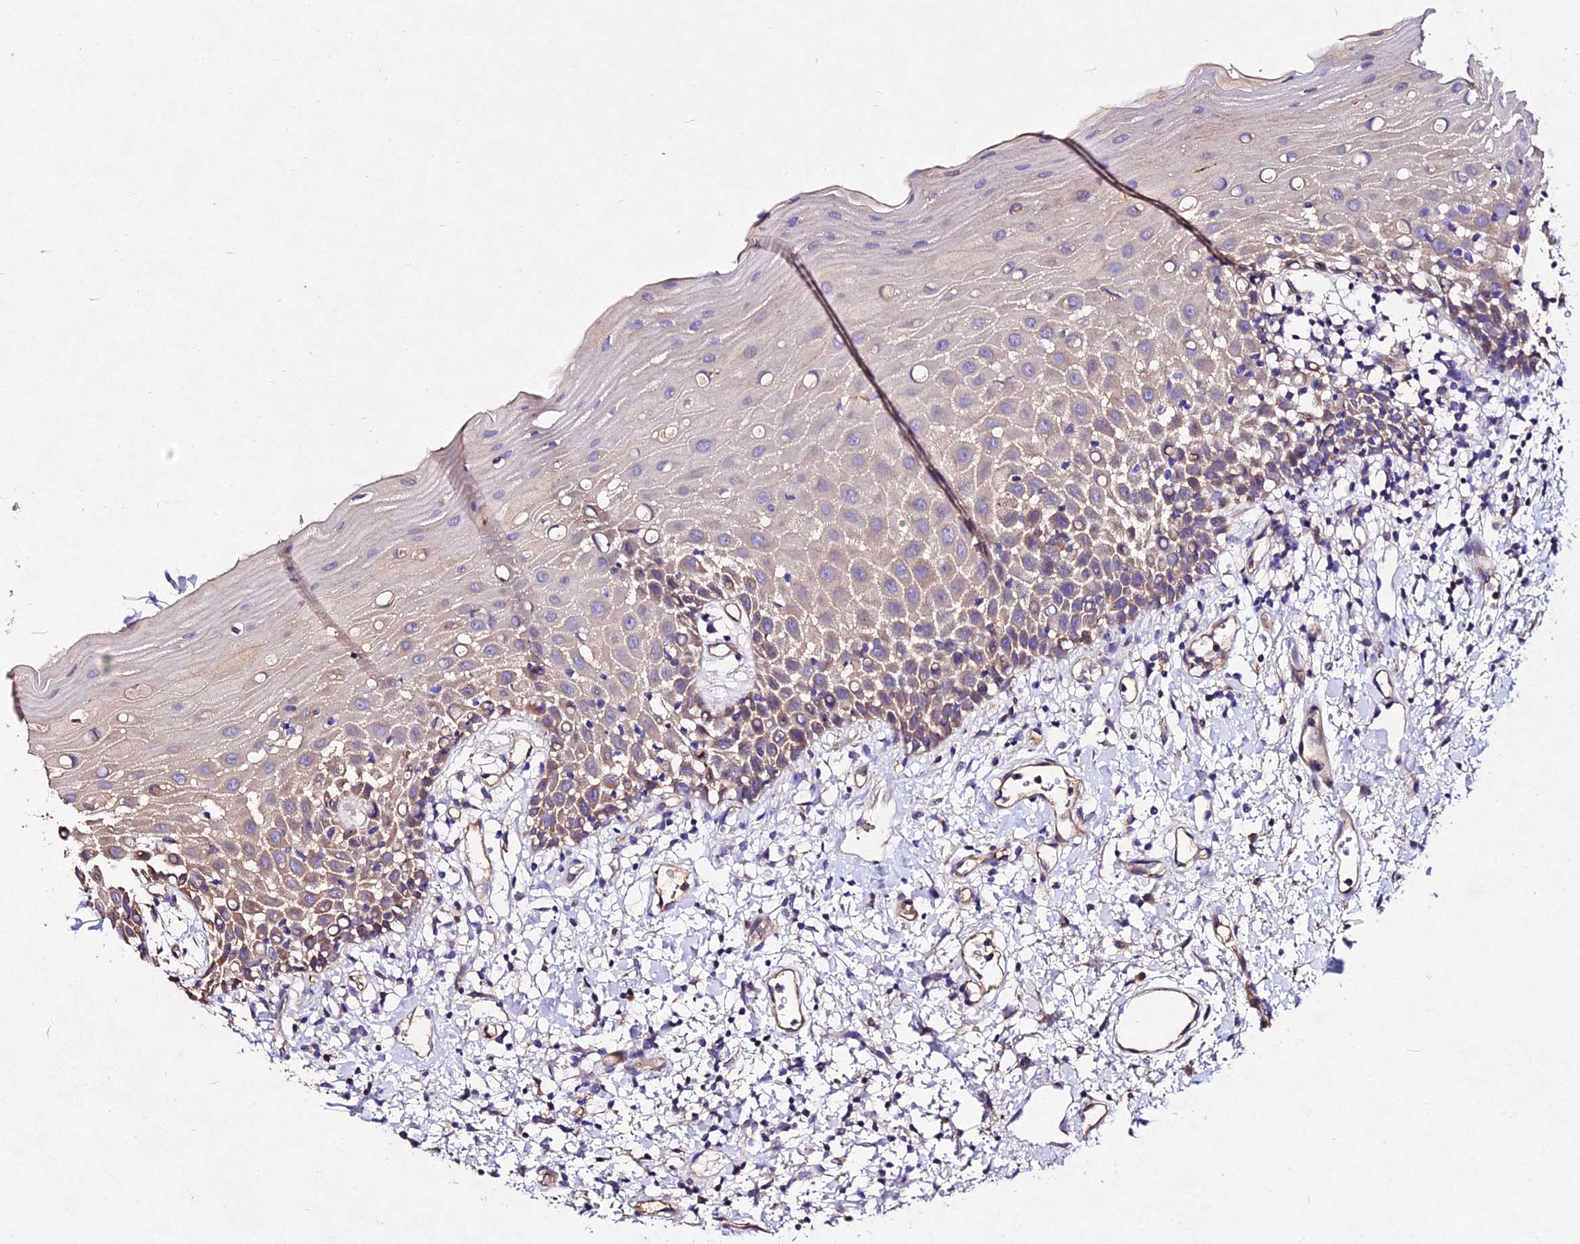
{"staining": {"intensity": "moderate", "quantity": "25%-75%", "location": "cytoplasmic/membranous"}, "tissue": "oral mucosa", "cell_type": "Squamous epithelial cells", "image_type": "normal", "snomed": [{"axis": "morphology", "description": "Normal tissue, NOS"}, {"axis": "topography", "description": "Oral tissue"}], "caption": "The photomicrograph shows immunohistochemical staining of benign oral mucosa. There is moderate cytoplasmic/membranous positivity is present in about 25%-75% of squamous epithelial cells.", "gene": "AP3M1", "patient": {"sex": "female", "age": 70}}